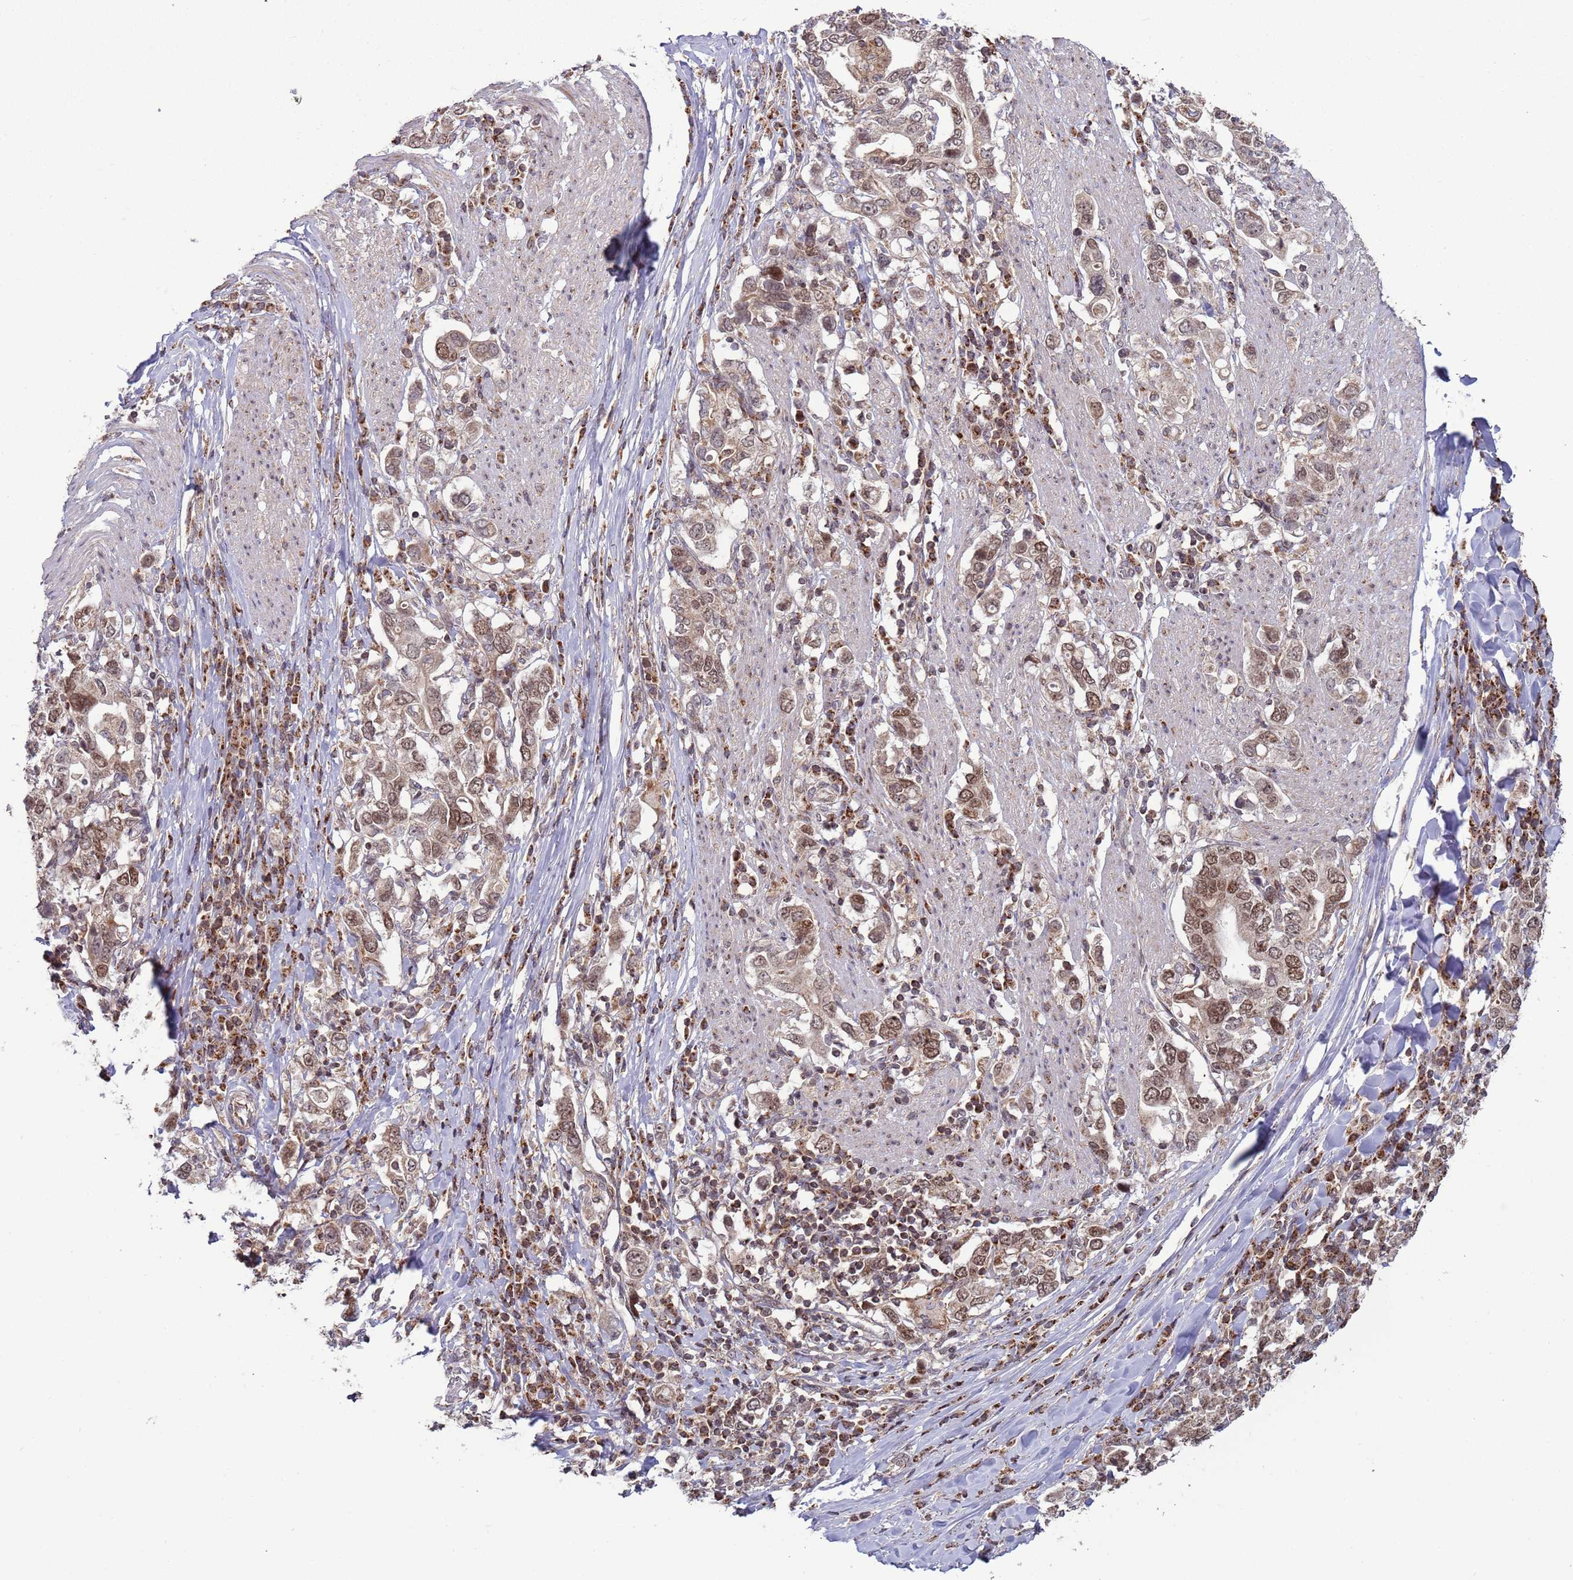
{"staining": {"intensity": "moderate", "quantity": ">75%", "location": "nuclear"}, "tissue": "stomach cancer", "cell_type": "Tumor cells", "image_type": "cancer", "snomed": [{"axis": "morphology", "description": "Adenocarcinoma, NOS"}, {"axis": "topography", "description": "Stomach, upper"}, {"axis": "topography", "description": "Stomach"}], "caption": "This histopathology image displays adenocarcinoma (stomach) stained with immunohistochemistry to label a protein in brown. The nuclear of tumor cells show moderate positivity for the protein. Nuclei are counter-stained blue.", "gene": "RCOR2", "patient": {"sex": "male", "age": 62}}